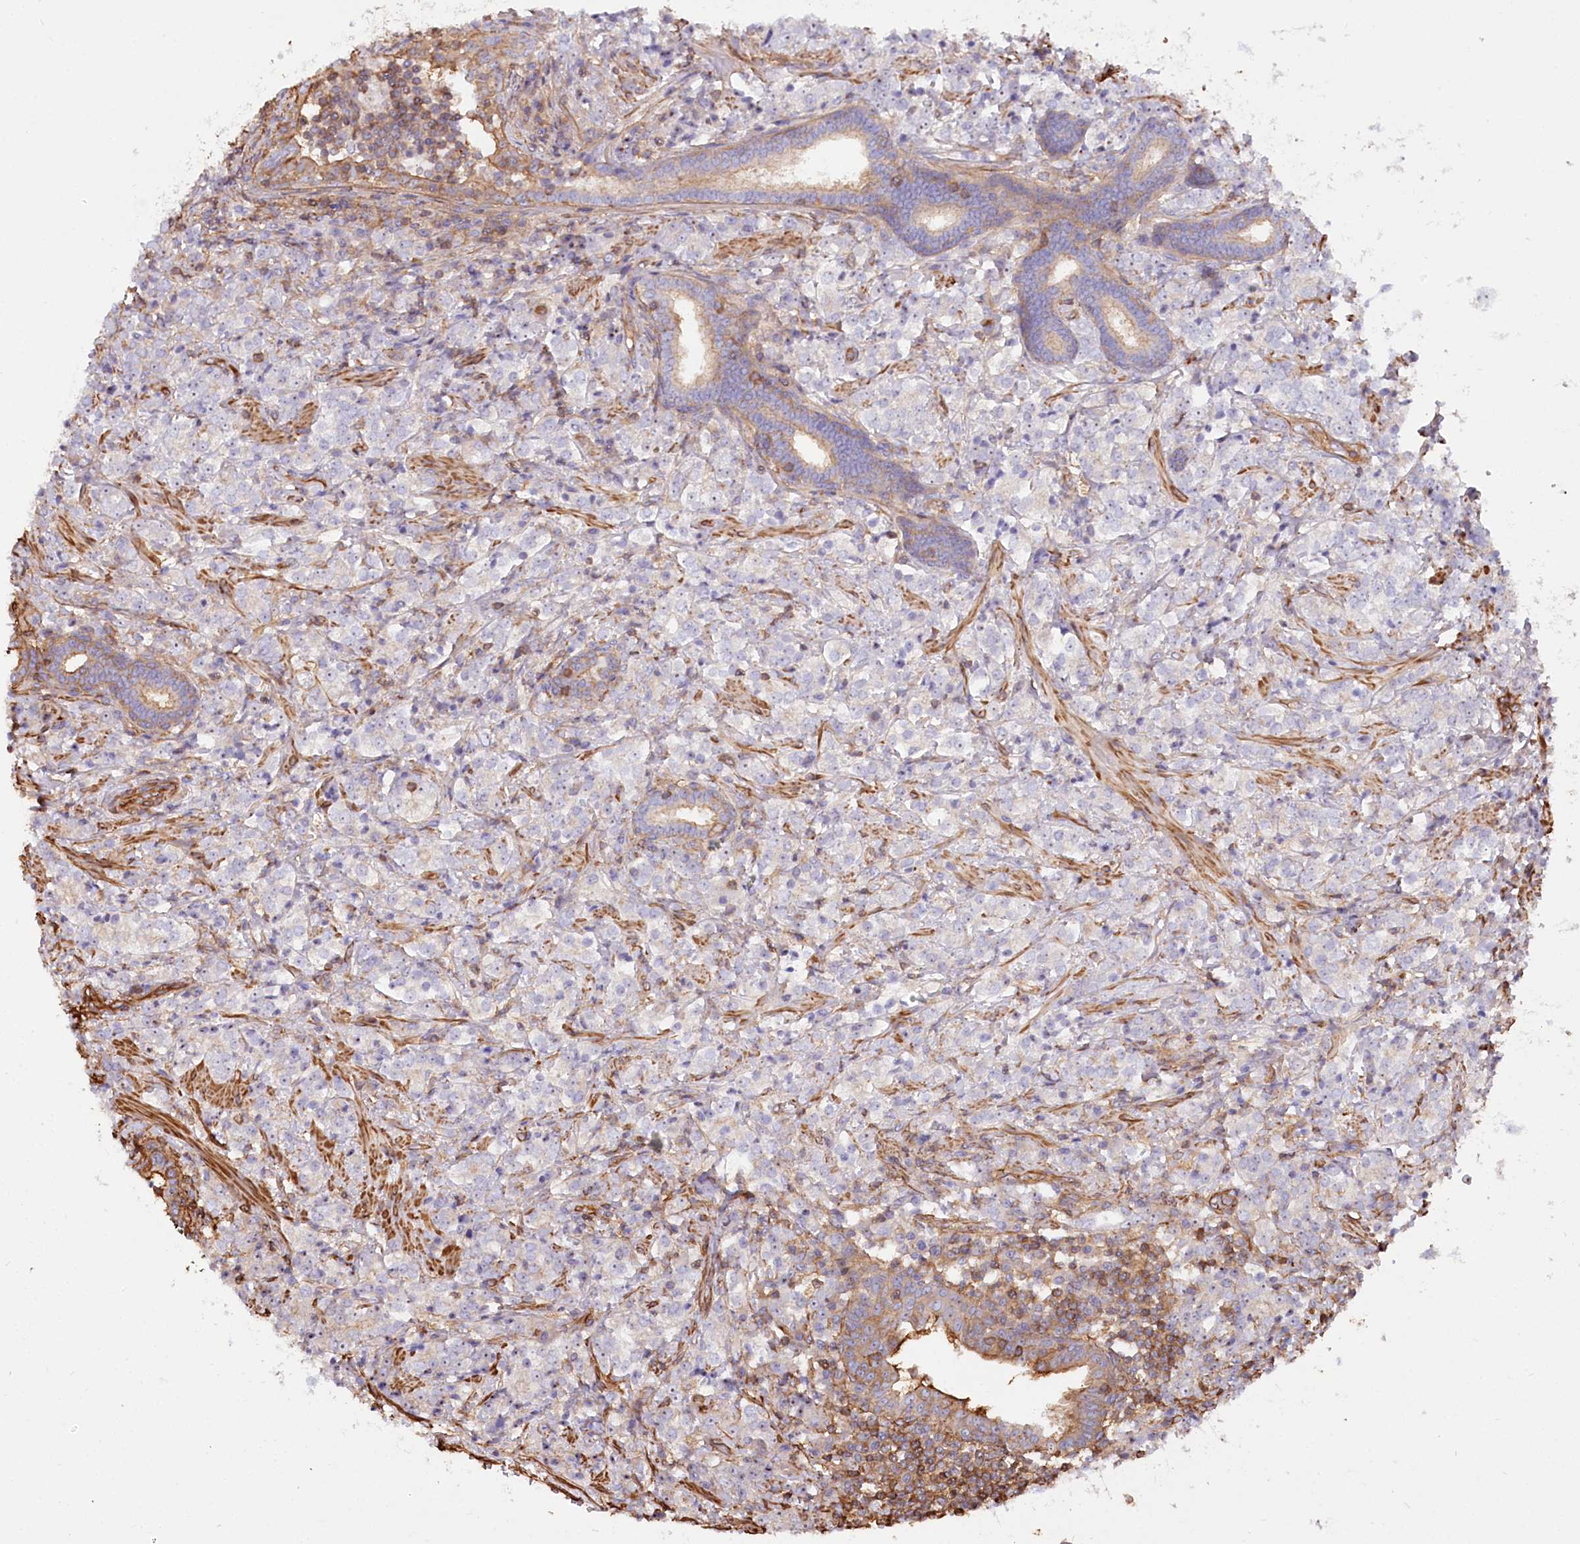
{"staining": {"intensity": "negative", "quantity": "none", "location": "none"}, "tissue": "prostate cancer", "cell_type": "Tumor cells", "image_type": "cancer", "snomed": [{"axis": "morphology", "description": "Adenocarcinoma, High grade"}, {"axis": "topography", "description": "Prostate"}], "caption": "High power microscopy photomicrograph of an IHC micrograph of prostate cancer, revealing no significant staining in tumor cells.", "gene": "WDR36", "patient": {"sex": "male", "age": 69}}